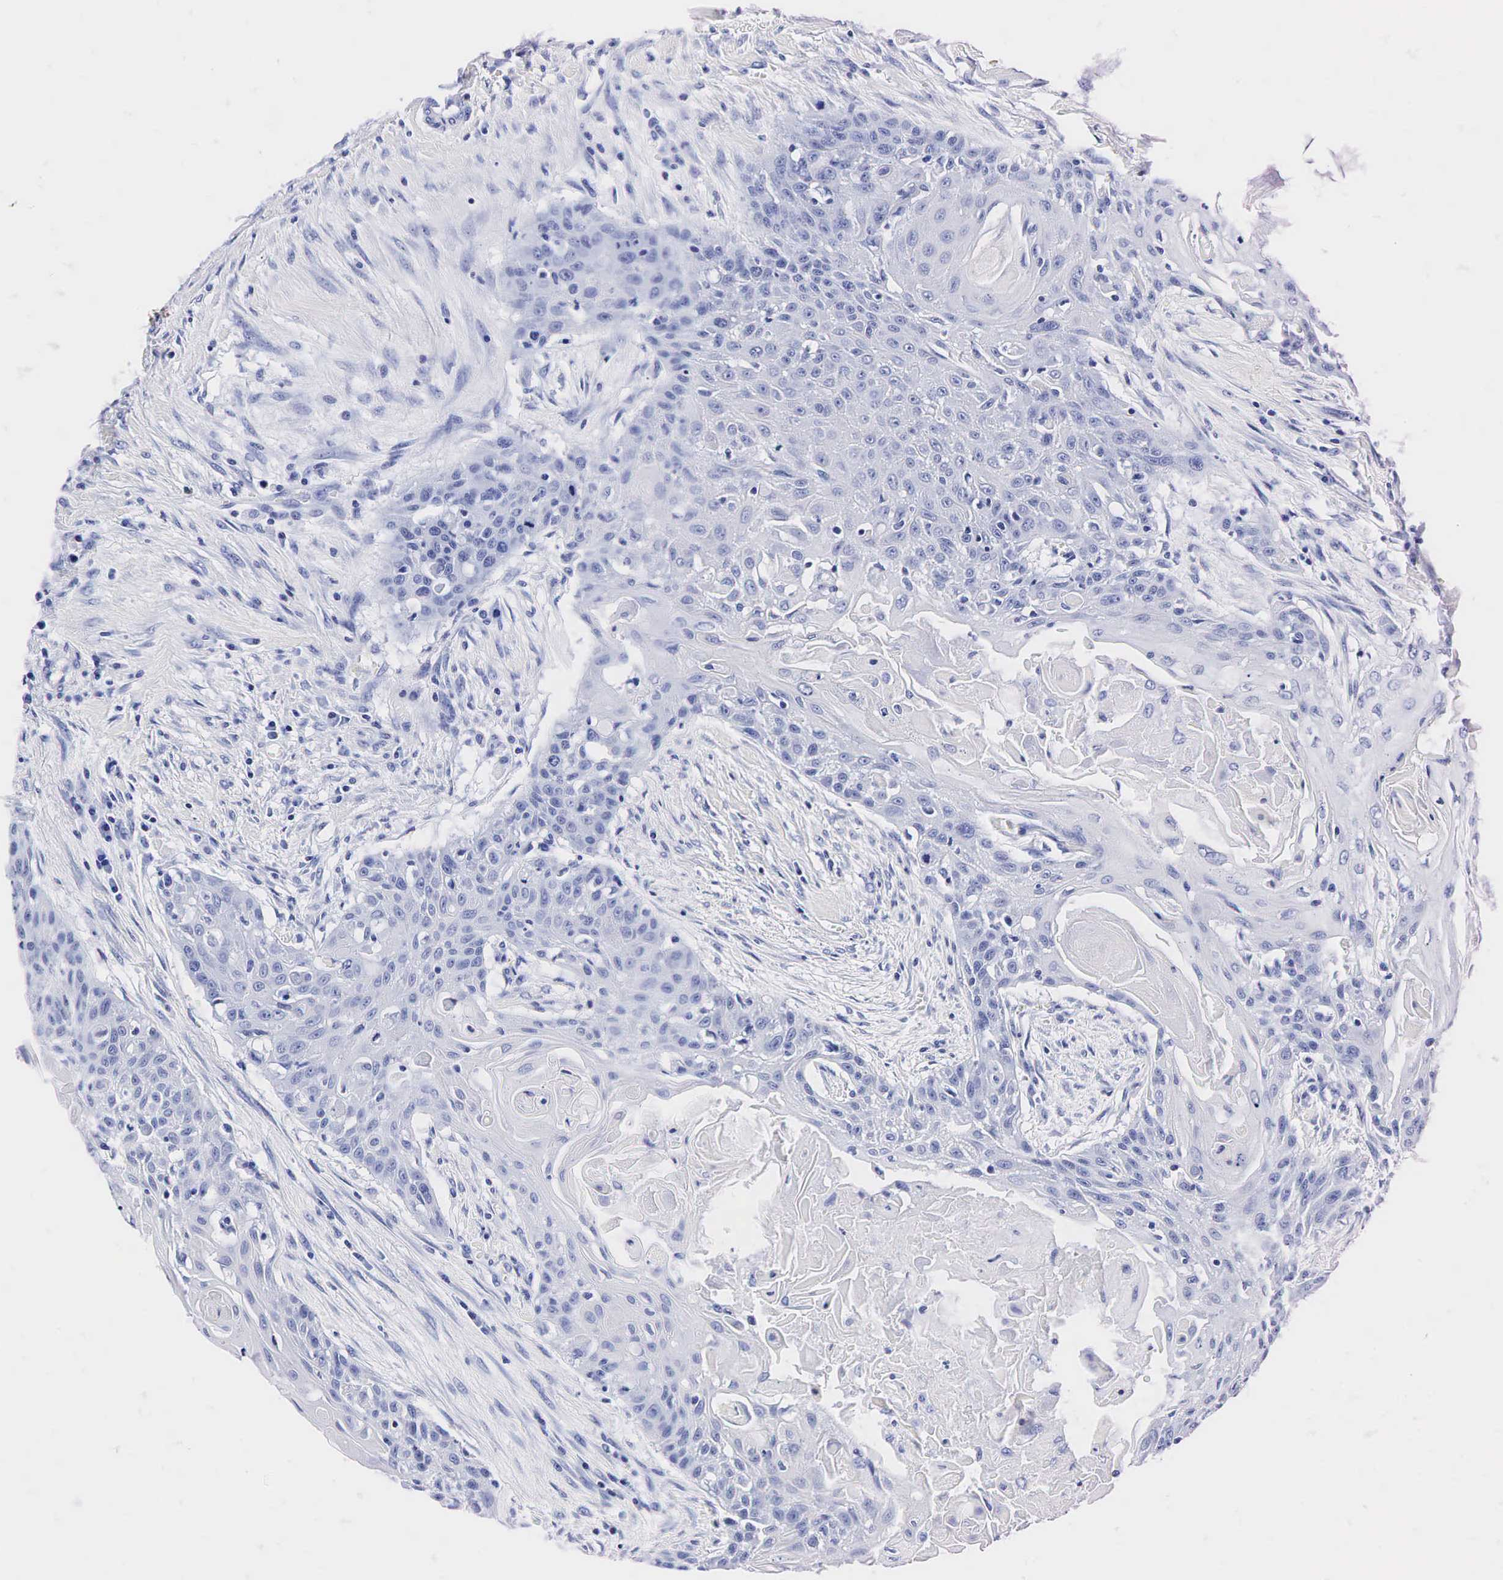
{"staining": {"intensity": "negative", "quantity": "none", "location": "none"}, "tissue": "head and neck cancer", "cell_type": "Tumor cells", "image_type": "cancer", "snomed": [{"axis": "morphology", "description": "Squamous cell carcinoma, NOS"}, {"axis": "morphology", "description": "Squamous cell carcinoma, metastatic, NOS"}, {"axis": "topography", "description": "Lymph node"}, {"axis": "topography", "description": "Salivary gland"}, {"axis": "topography", "description": "Head-Neck"}], "caption": "This photomicrograph is of head and neck cancer (squamous cell carcinoma) stained with immunohistochemistry to label a protein in brown with the nuclei are counter-stained blue. There is no positivity in tumor cells. Brightfield microscopy of IHC stained with DAB (3,3'-diaminobenzidine) (brown) and hematoxylin (blue), captured at high magnification.", "gene": "KLK3", "patient": {"sex": "female", "age": 74}}